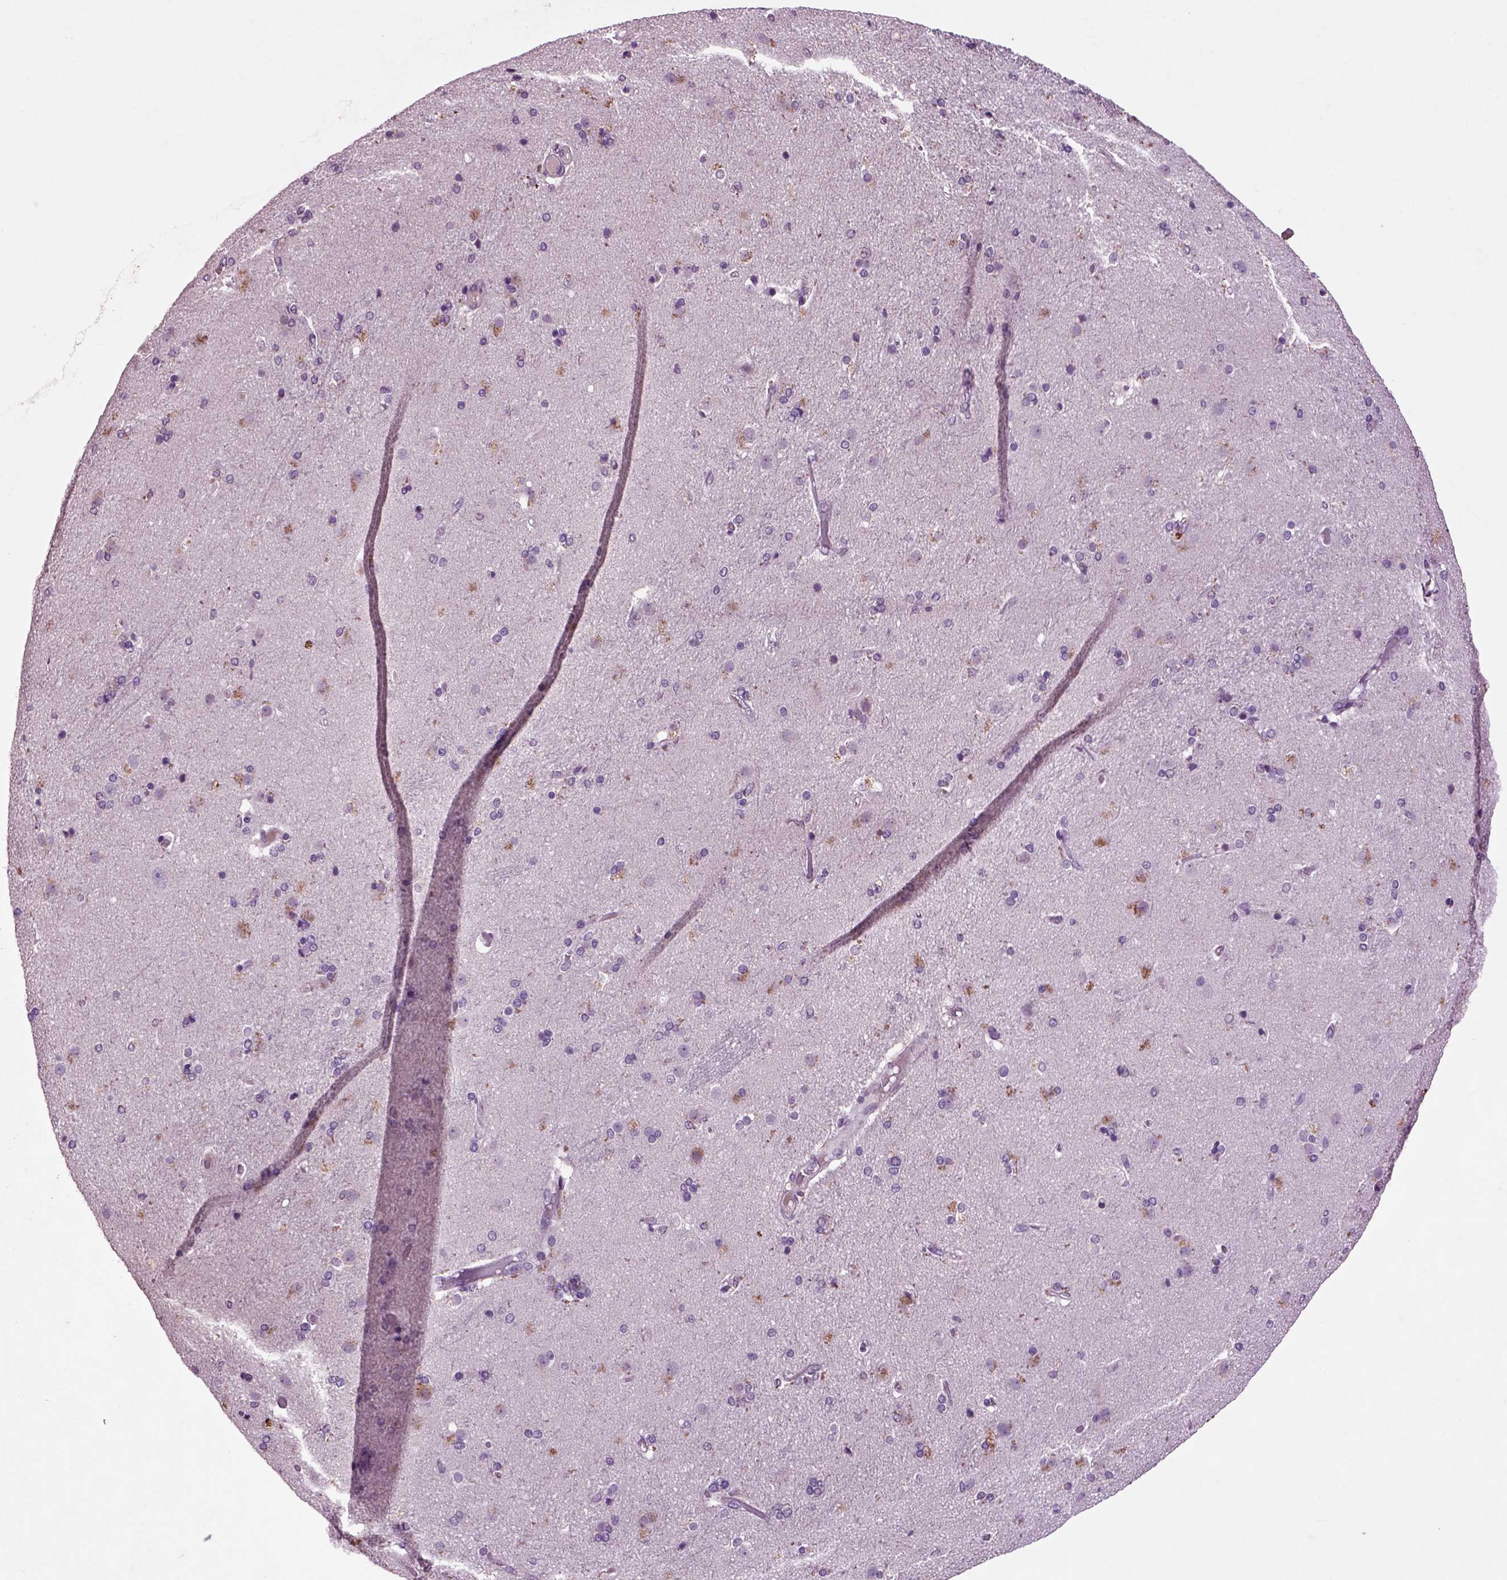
{"staining": {"intensity": "negative", "quantity": "none", "location": "none"}, "tissue": "caudate", "cell_type": "Glial cells", "image_type": "normal", "snomed": [{"axis": "morphology", "description": "Normal tissue, NOS"}, {"axis": "topography", "description": "Lateral ventricle wall"}], "caption": "Immunohistochemistry (IHC) image of benign caudate stained for a protein (brown), which shows no staining in glial cells. (Brightfield microscopy of DAB (3,3'-diaminobenzidine) immunohistochemistry at high magnification).", "gene": "CRHR1", "patient": {"sex": "male", "age": 54}}